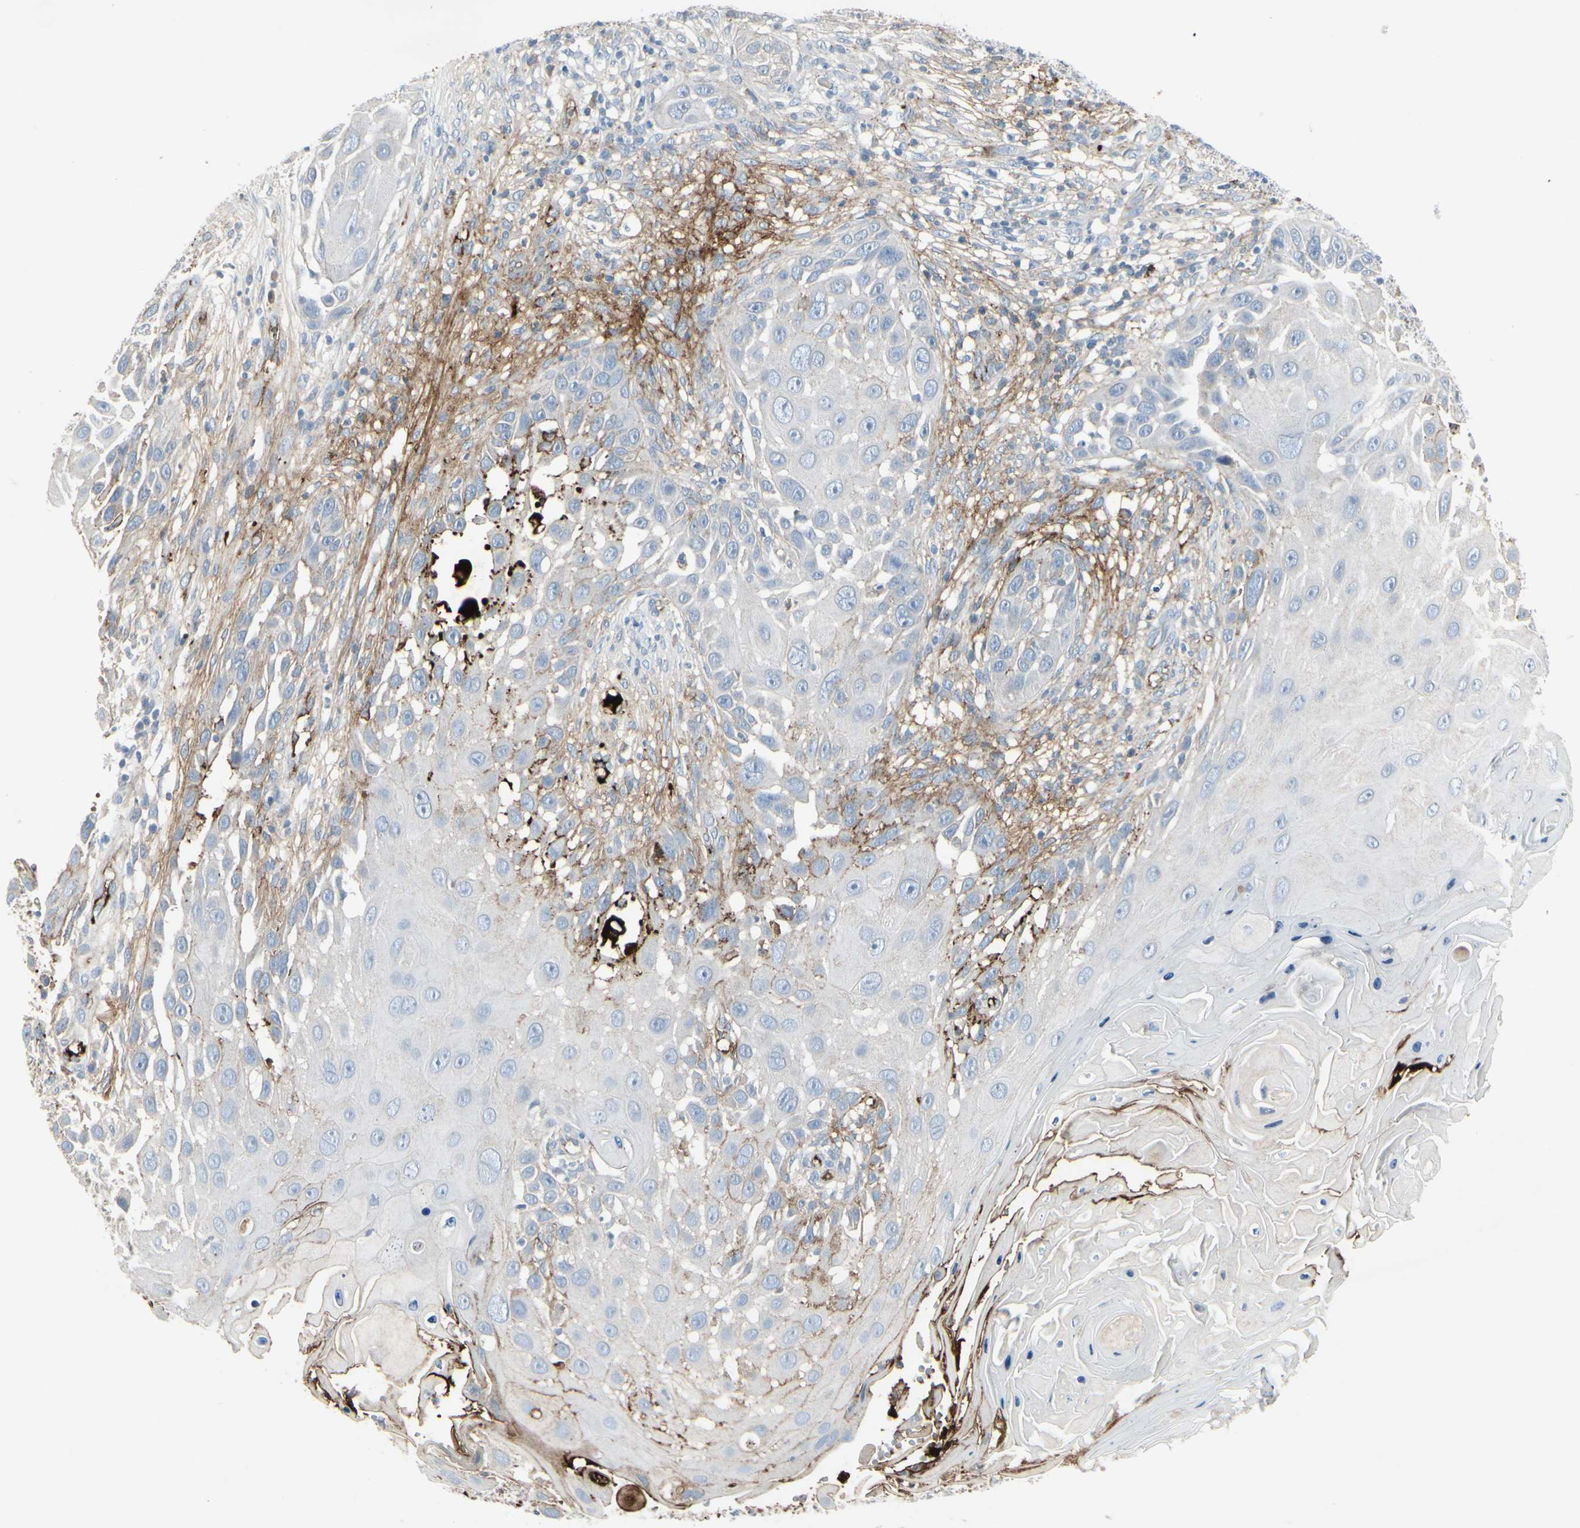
{"staining": {"intensity": "moderate", "quantity": "<25%", "location": "cytoplasmic/membranous"}, "tissue": "skin cancer", "cell_type": "Tumor cells", "image_type": "cancer", "snomed": [{"axis": "morphology", "description": "Squamous cell carcinoma, NOS"}, {"axis": "topography", "description": "Skin"}], "caption": "IHC of skin cancer reveals low levels of moderate cytoplasmic/membranous expression in about <25% of tumor cells. (IHC, brightfield microscopy, high magnification).", "gene": "IGHM", "patient": {"sex": "female", "age": 44}}